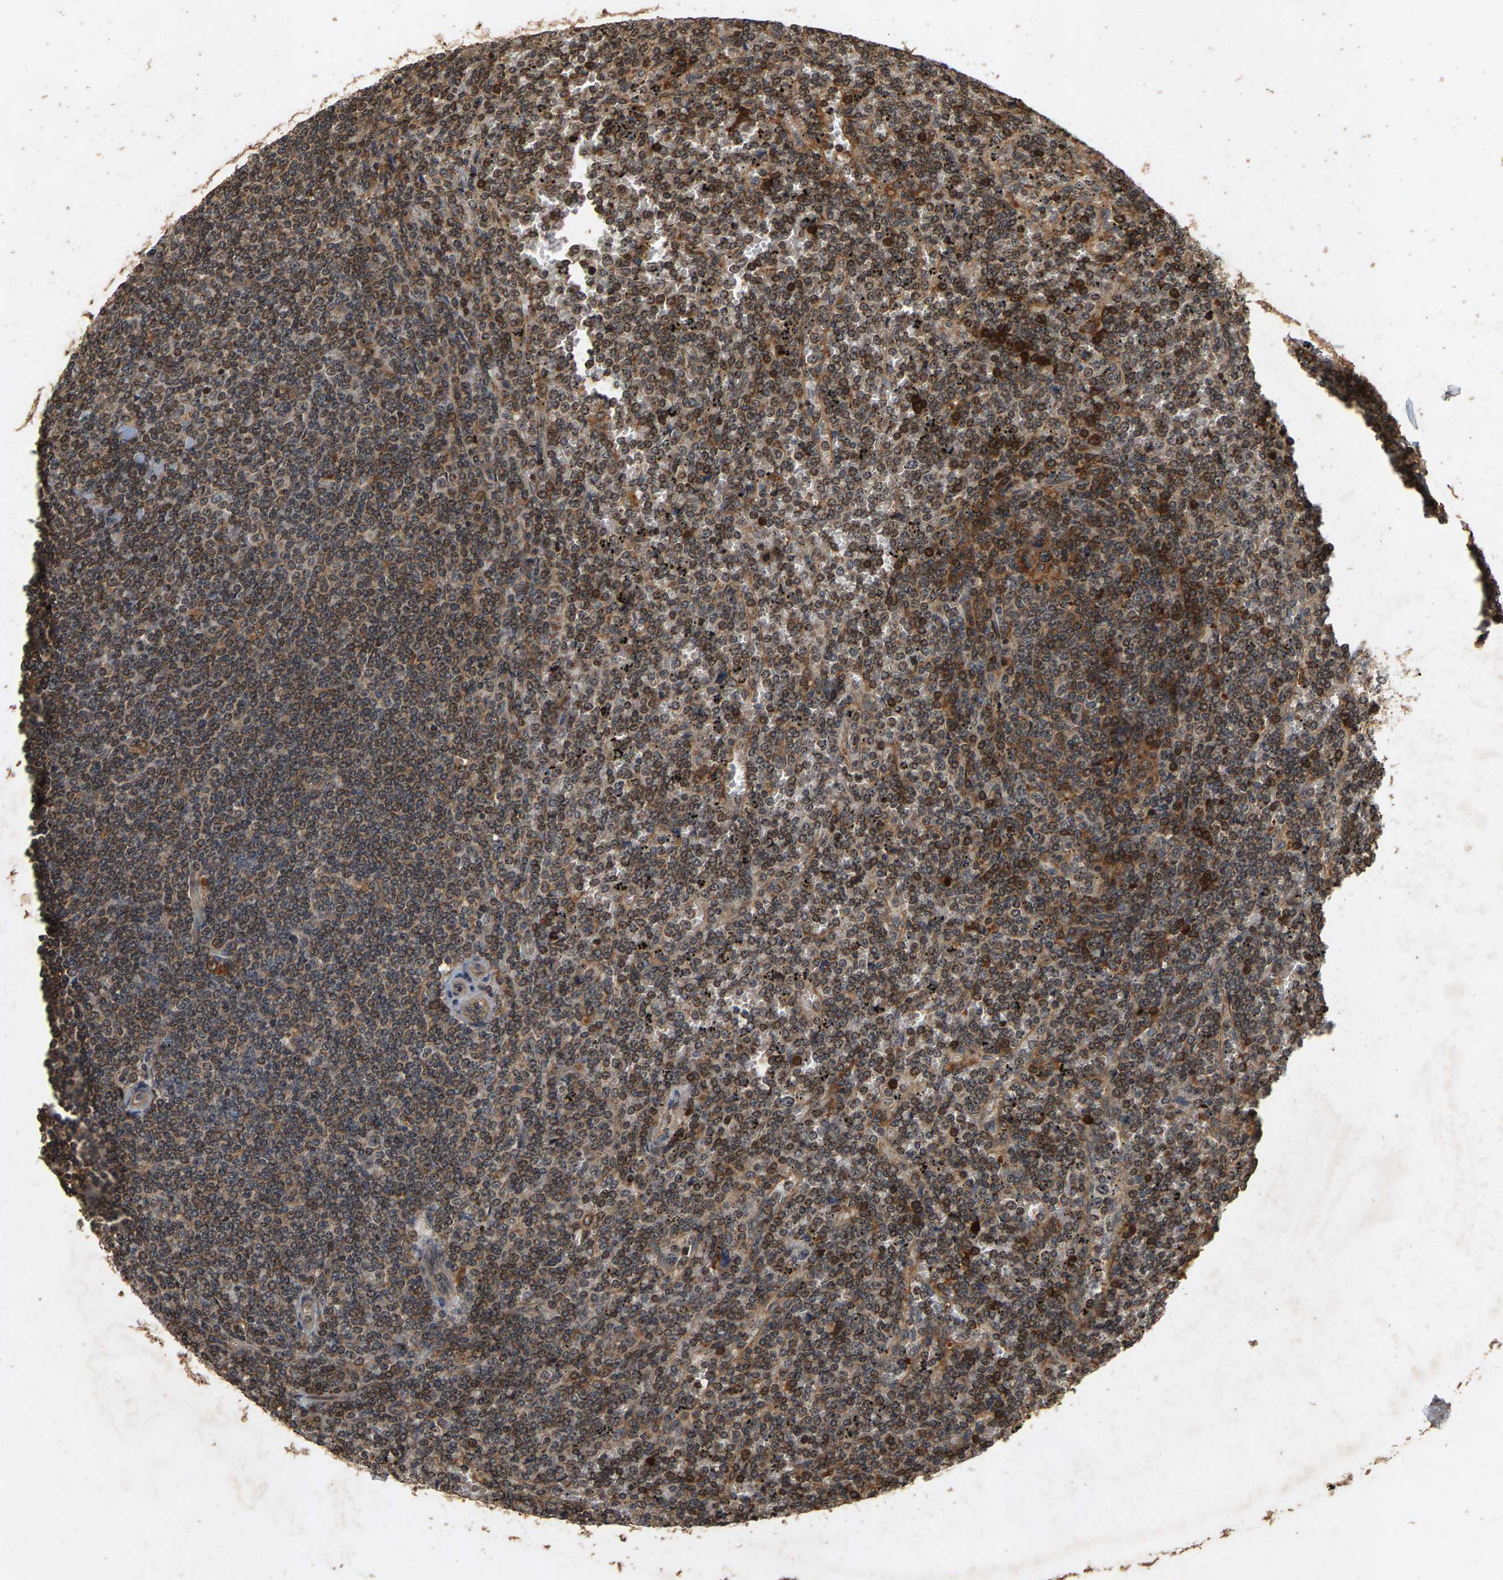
{"staining": {"intensity": "weak", "quantity": "25%-75%", "location": "cytoplasmic/membranous,nuclear"}, "tissue": "lymphoma", "cell_type": "Tumor cells", "image_type": "cancer", "snomed": [{"axis": "morphology", "description": "Malignant lymphoma, non-Hodgkin's type, Low grade"}, {"axis": "topography", "description": "Spleen"}], "caption": "Protein staining of malignant lymphoma, non-Hodgkin's type (low-grade) tissue exhibits weak cytoplasmic/membranous and nuclear expression in approximately 25%-75% of tumor cells.", "gene": "CIDEC", "patient": {"sex": "female", "age": 19}}